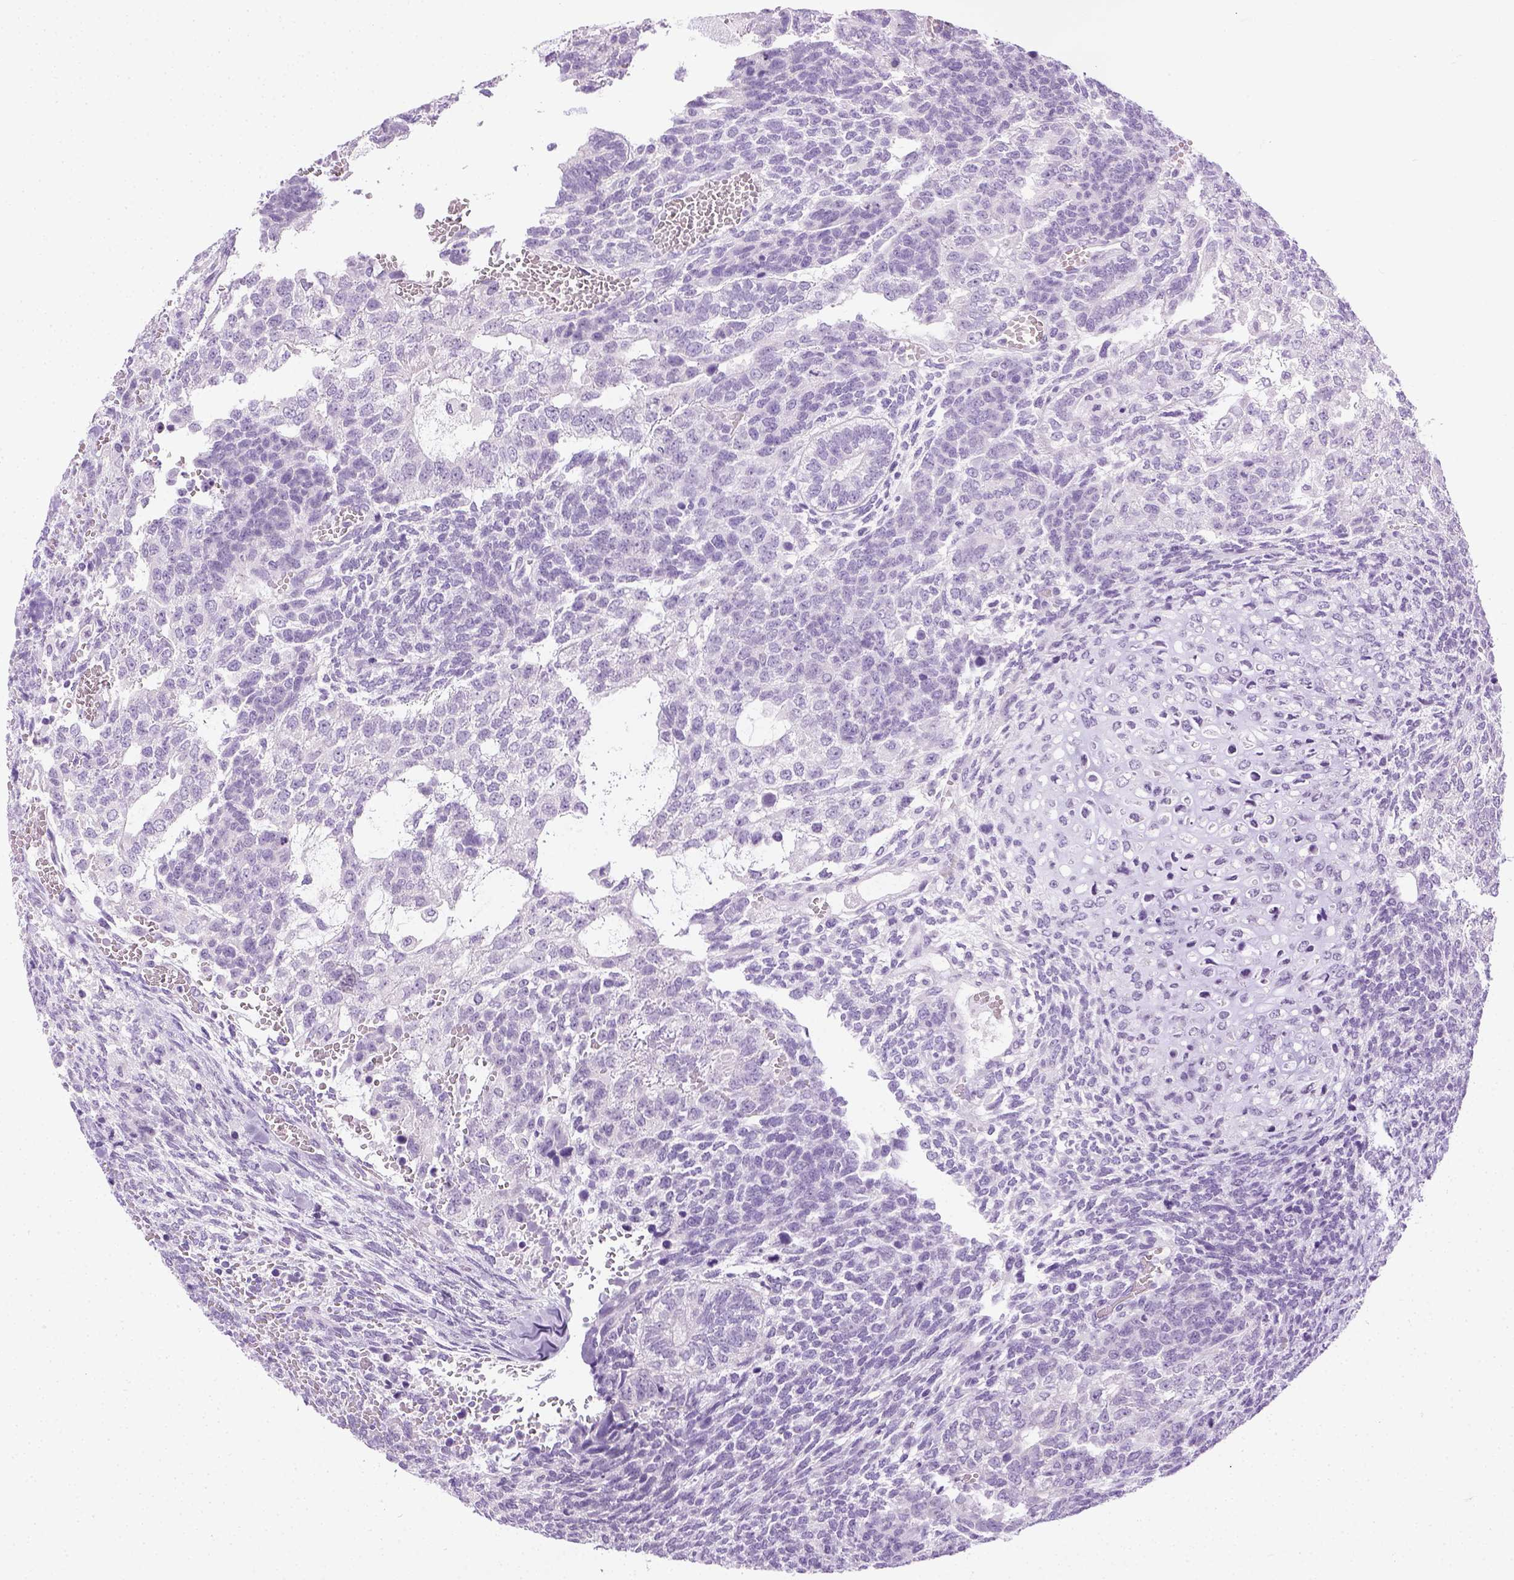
{"staining": {"intensity": "negative", "quantity": "none", "location": "none"}, "tissue": "testis cancer", "cell_type": "Tumor cells", "image_type": "cancer", "snomed": [{"axis": "morphology", "description": "Normal tissue, NOS"}, {"axis": "morphology", "description": "Carcinoma, Embryonal, NOS"}, {"axis": "topography", "description": "Testis"}, {"axis": "topography", "description": "Epididymis"}], "caption": "This photomicrograph is of testis embryonal carcinoma stained with IHC to label a protein in brown with the nuclei are counter-stained blue. There is no expression in tumor cells.", "gene": "LGSN", "patient": {"sex": "male", "age": 23}}